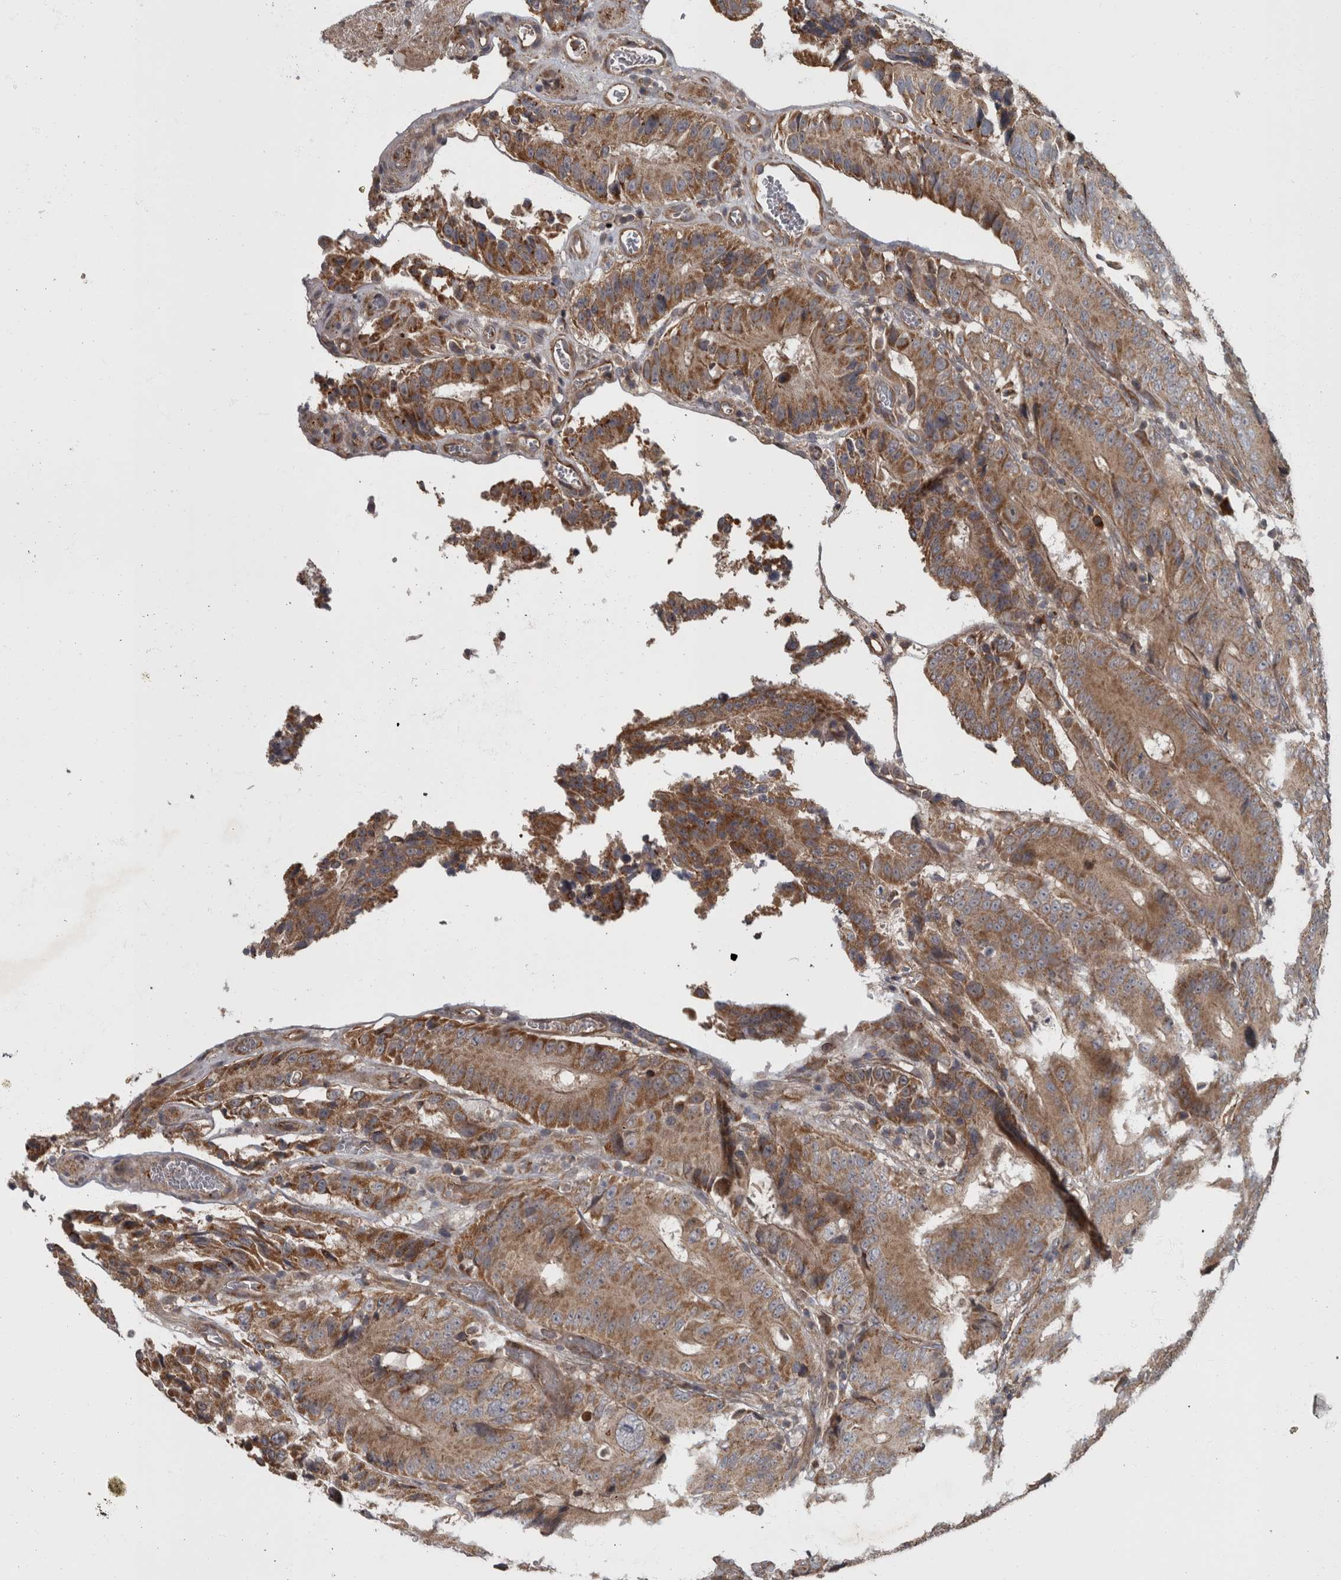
{"staining": {"intensity": "moderate", "quantity": ">75%", "location": "cytoplasmic/membranous"}, "tissue": "colorectal cancer", "cell_type": "Tumor cells", "image_type": "cancer", "snomed": [{"axis": "morphology", "description": "Adenocarcinoma, NOS"}, {"axis": "topography", "description": "Colon"}], "caption": "This photomicrograph demonstrates colorectal adenocarcinoma stained with IHC to label a protein in brown. The cytoplasmic/membranous of tumor cells show moderate positivity for the protein. Nuclei are counter-stained blue.", "gene": "VEGFD", "patient": {"sex": "male", "age": 83}}